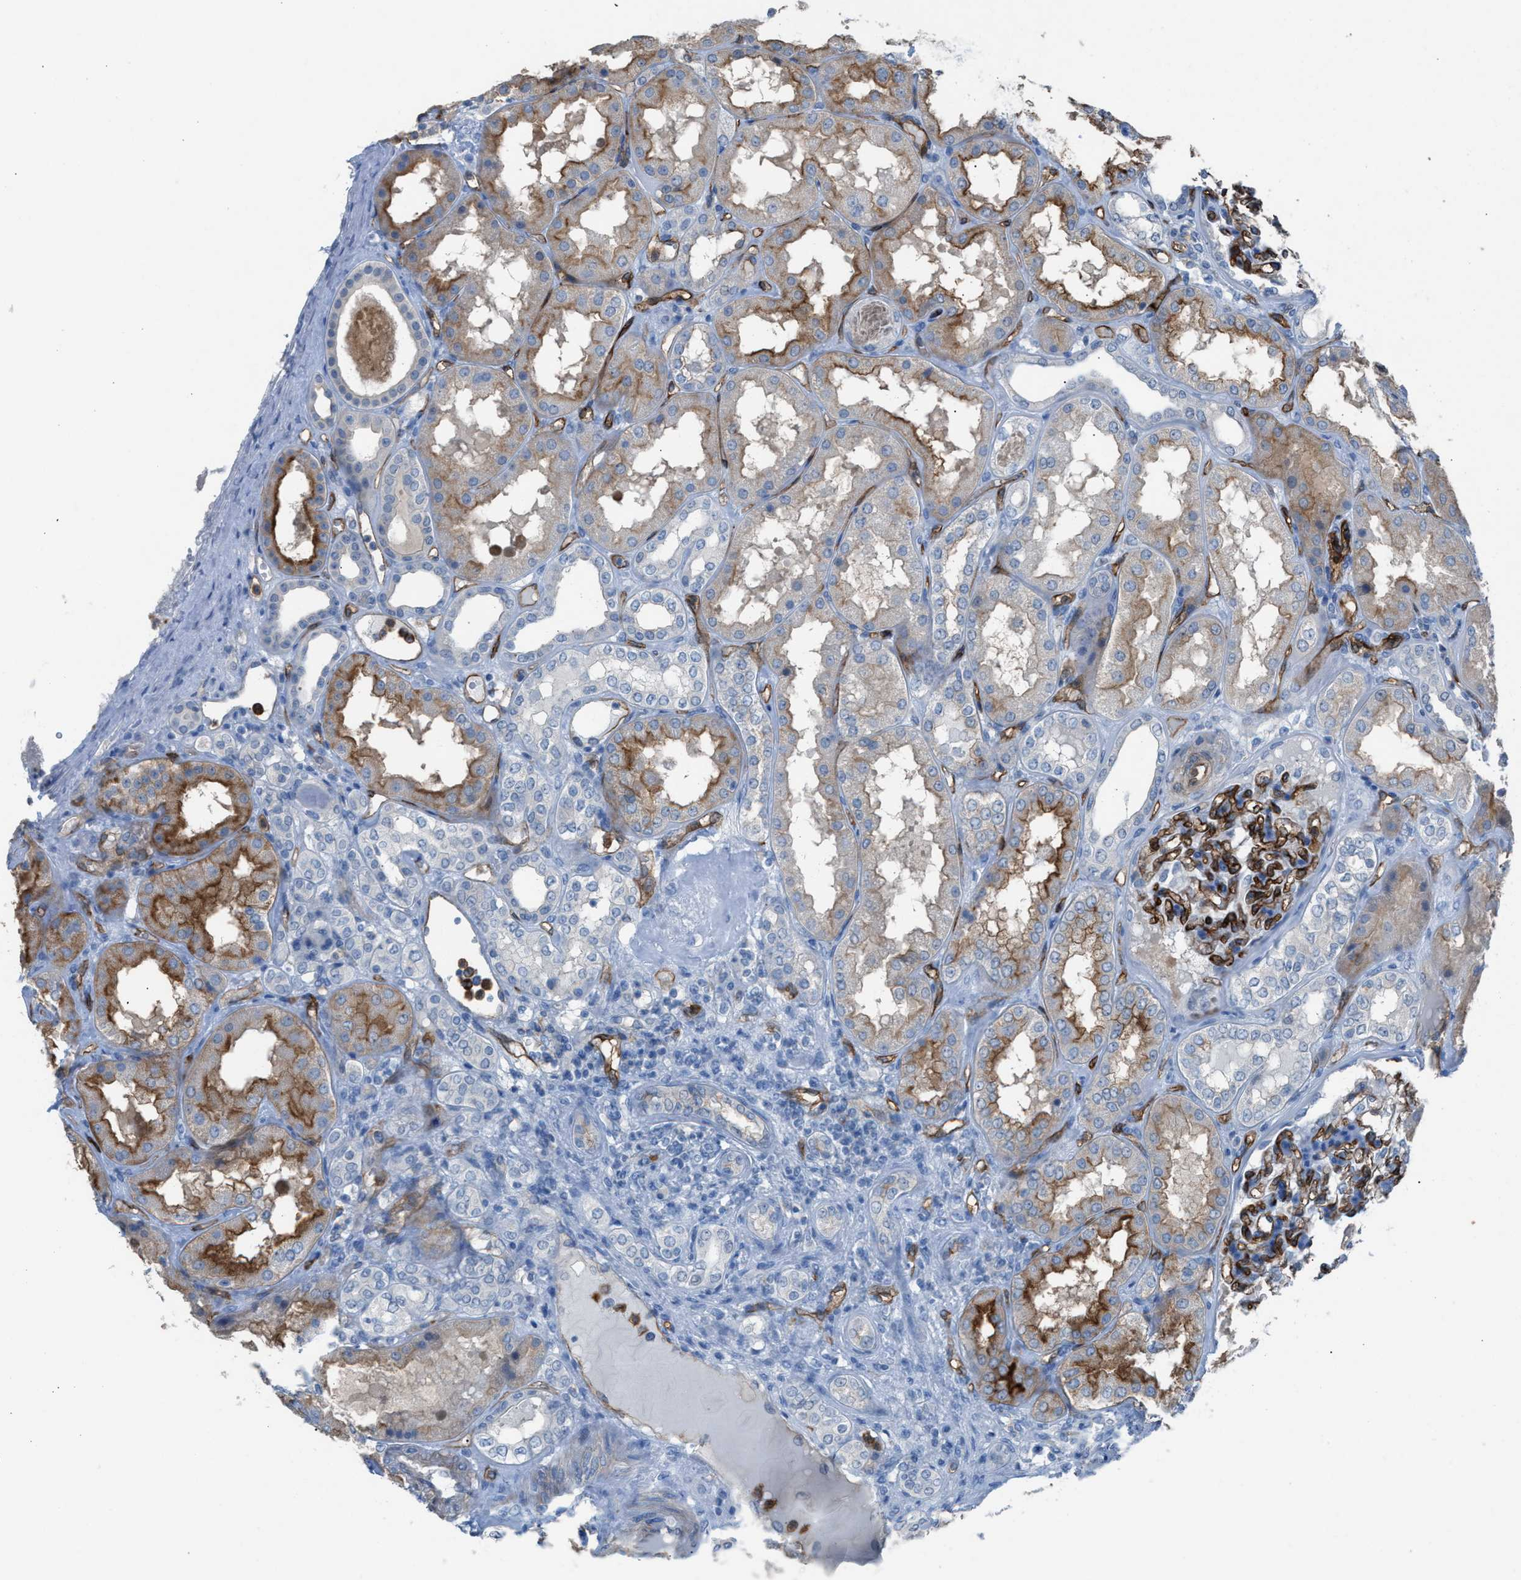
{"staining": {"intensity": "strong", "quantity": "25%-75%", "location": "cytoplasmic/membranous"}, "tissue": "kidney", "cell_type": "Cells in glomeruli", "image_type": "normal", "snomed": [{"axis": "morphology", "description": "Normal tissue, NOS"}, {"axis": "topography", "description": "Kidney"}], "caption": "A micrograph of human kidney stained for a protein displays strong cytoplasmic/membranous brown staining in cells in glomeruli.", "gene": "DYSF", "patient": {"sex": "female", "age": 56}}